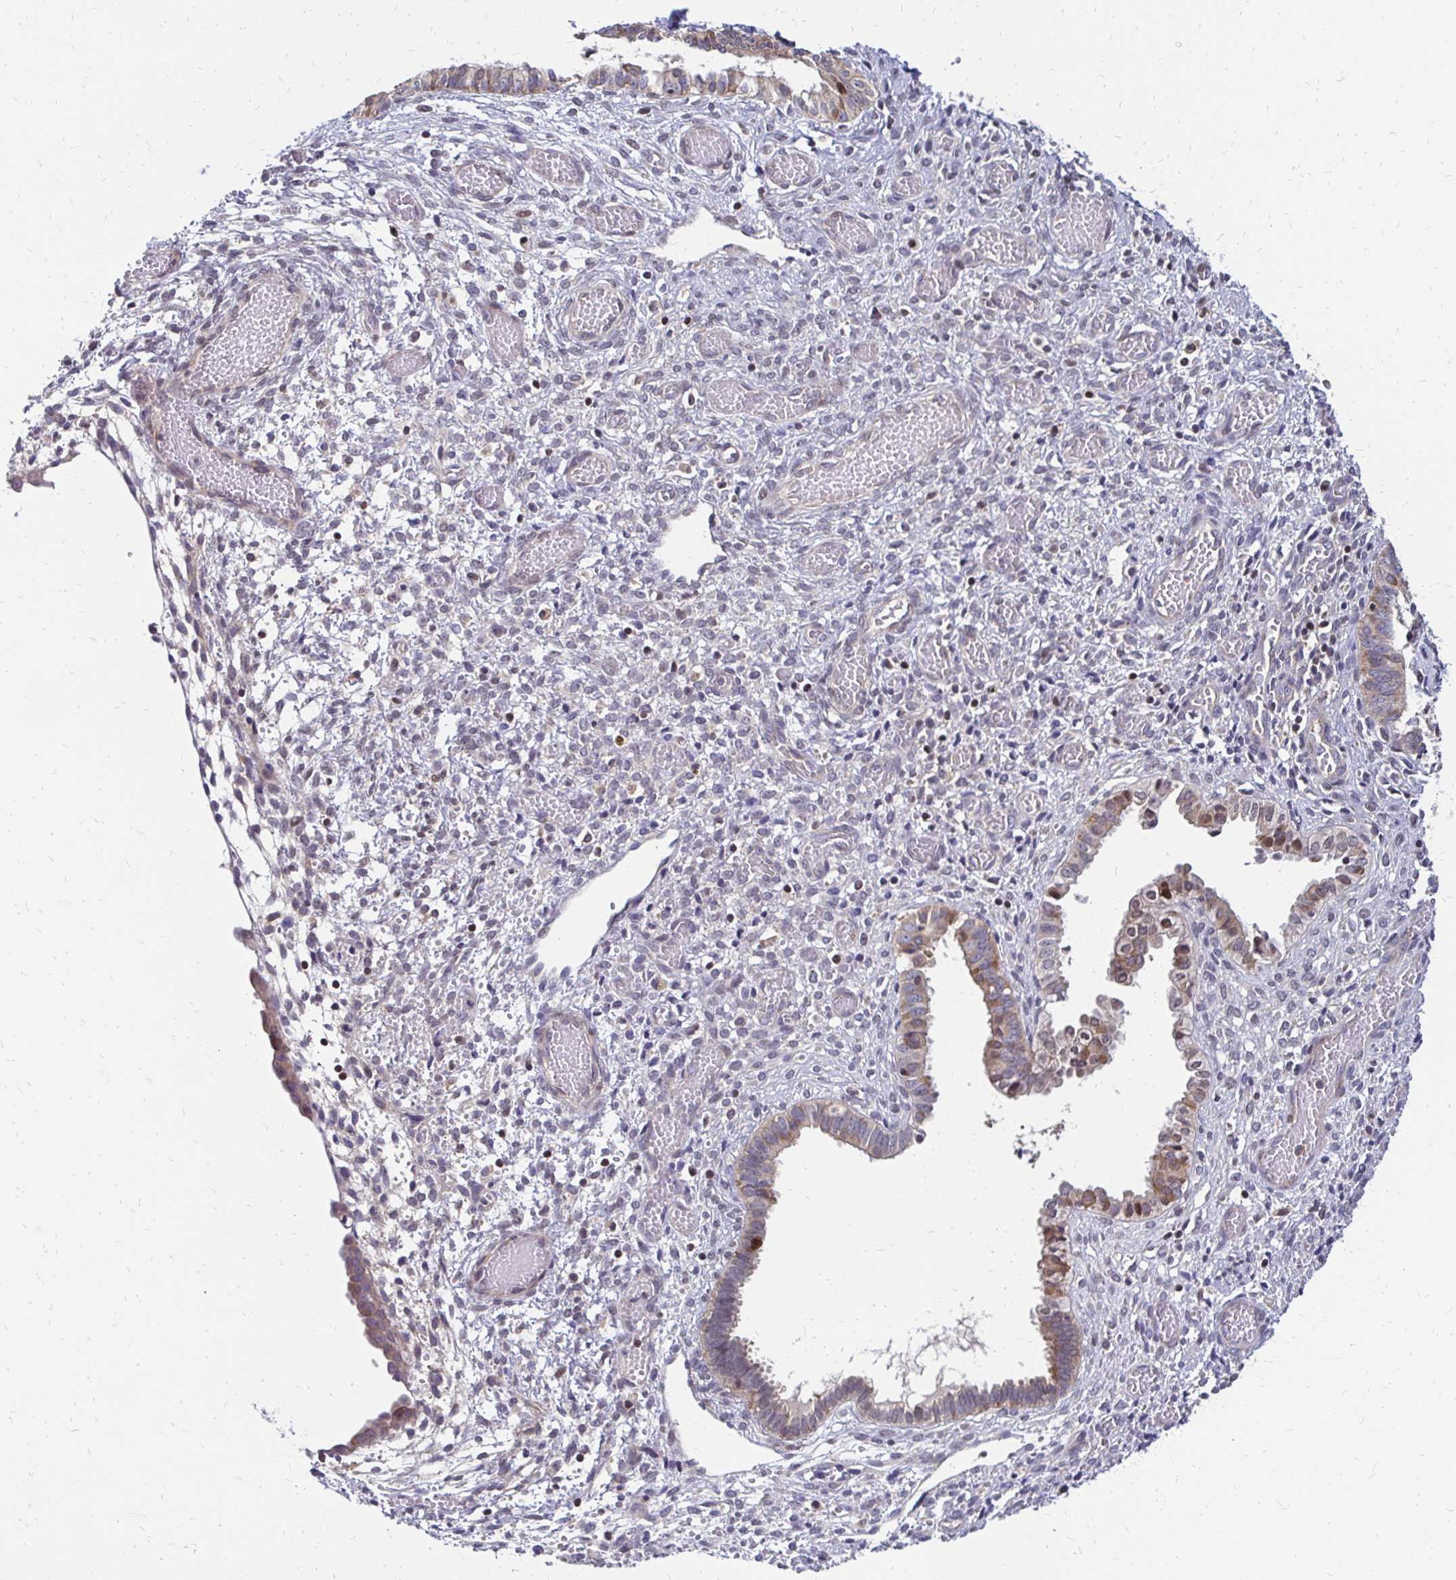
{"staining": {"intensity": "weak", "quantity": "<25%", "location": "nuclear"}, "tissue": "cervical cancer", "cell_type": "Tumor cells", "image_type": "cancer", "snomed": [{"axis": "morphology", "description": "Squamous cell carcinoma, NOS"}, {"axis": "topography", "description": "Cervix"}], "caption": "IHC photomicrograph of squamous cell carcinoma (cervical) stained for a protein (brown), which demonstrates no expression in tumor cells. (DAB (3,3'-diaminobenzidine) immunohistochemistry with hematoxylin counter stain).", "gene": "CBX7", "patient": {"sex": "female", "age": 59}}